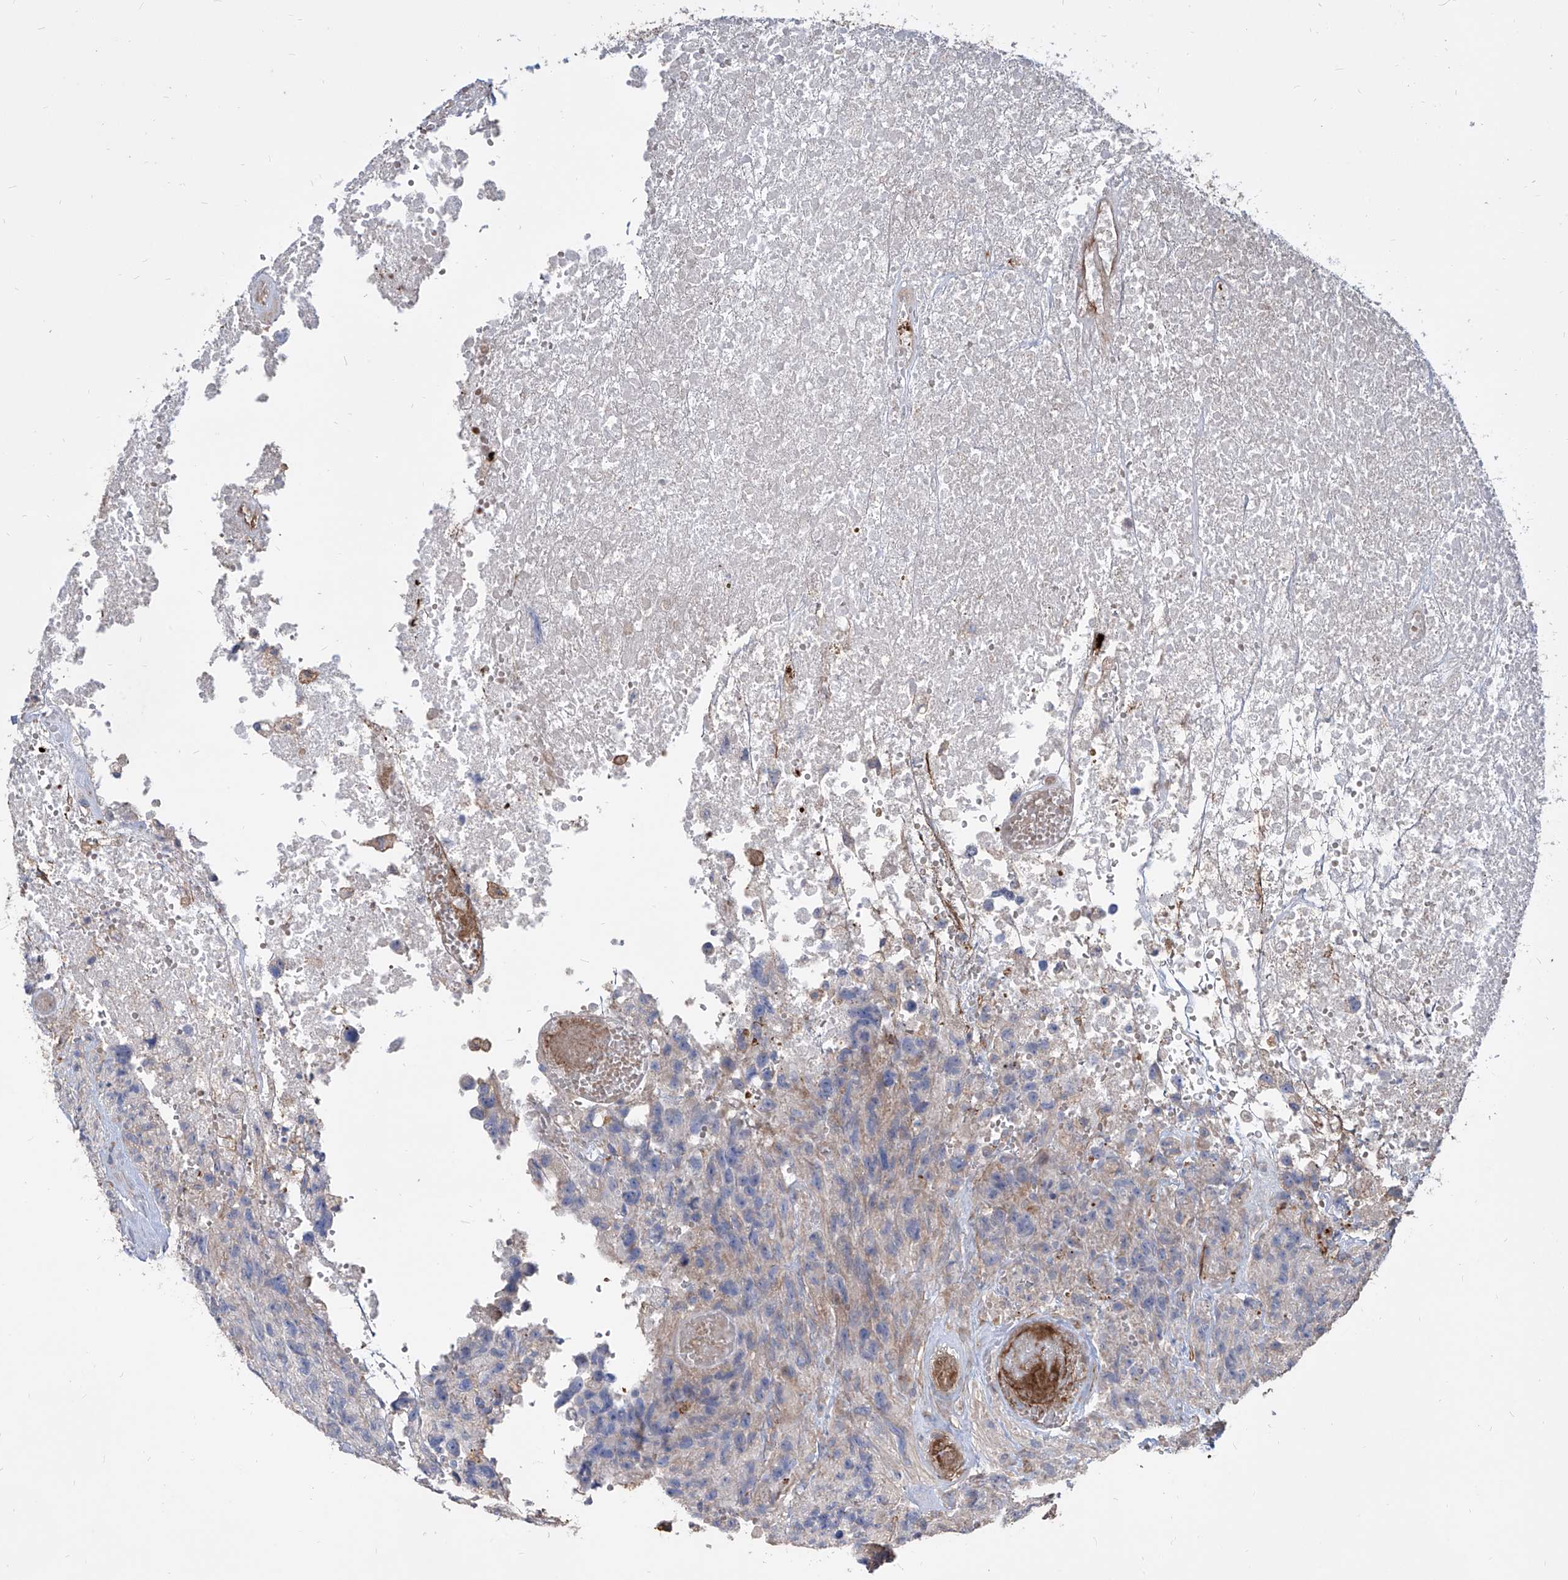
{"staining": {"intensity": "negative", "quantity": "none", "location": "none"}, "tissue": "glioma", "cell_type": "Tumor cells", "image_type": "cancer", "snomed": [{"axis": "morphology", "description": "Glioma, malignant, High grade"}, {"axis": "topography", "description": "Brain"}], "caption": "The image exhibits no staining of tumor cells in glioma.", "gene": "FAM83B", "patient": {"sex": "male", "age": 69}}